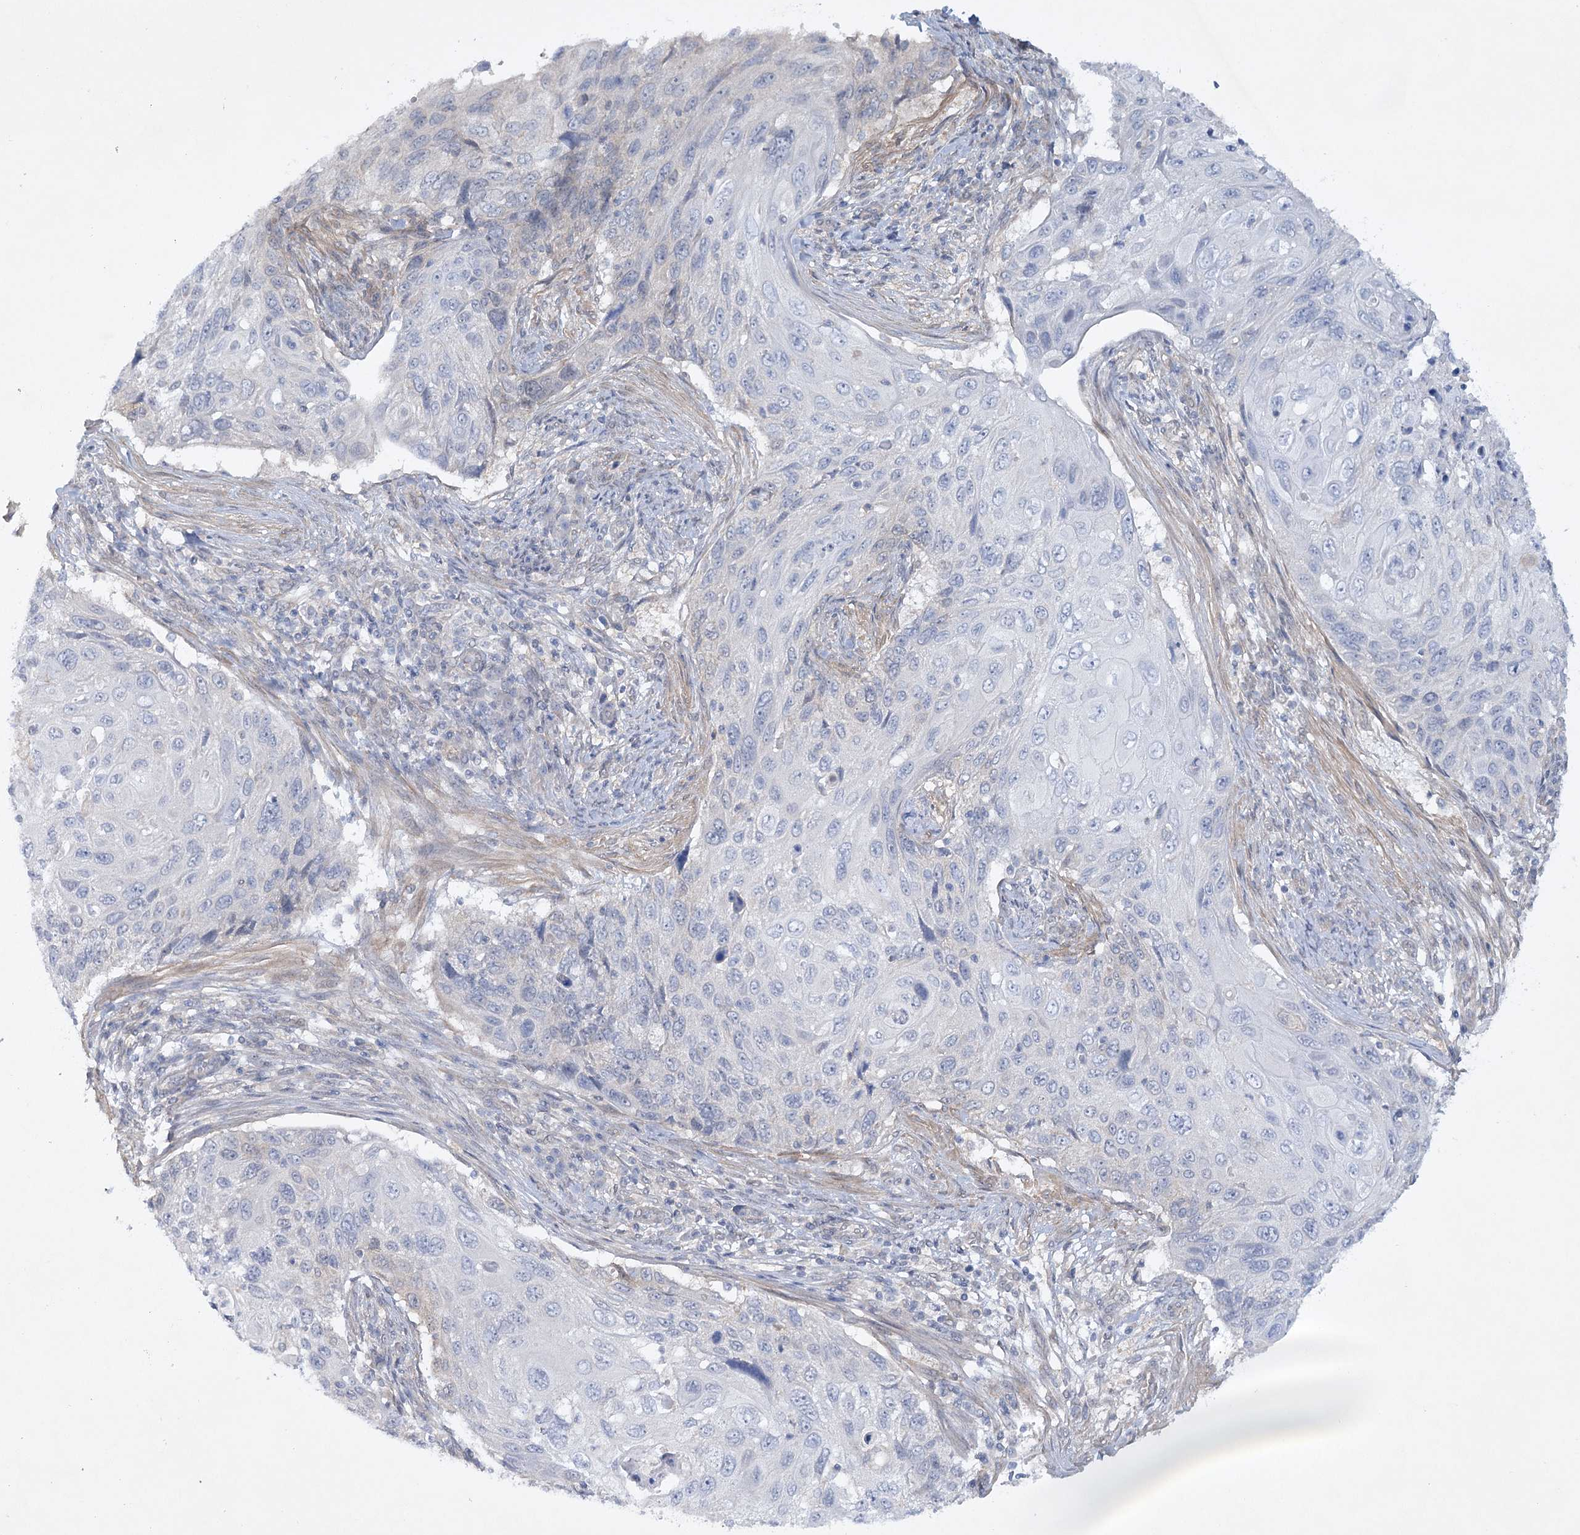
{"staining": {"intensity": "negative", "quantity": "none", "location": "none"}, "tissue": "cervical cancer", "cell_type": "Tumor cells", "image_type": "cancer", "snomed": [{"axis": "morphology", "description": "Squamous cell carcinoma, NOS"}, {"axis": "topography", "description": "Cervix"}], "caption": "IHC of human squamous cell carcinoma (cervical) reveals no staining in tumor cells. Nuclei are stained in blue.", "gene": "AAMDC", "patient": {"sex": "female", "age": 70}}